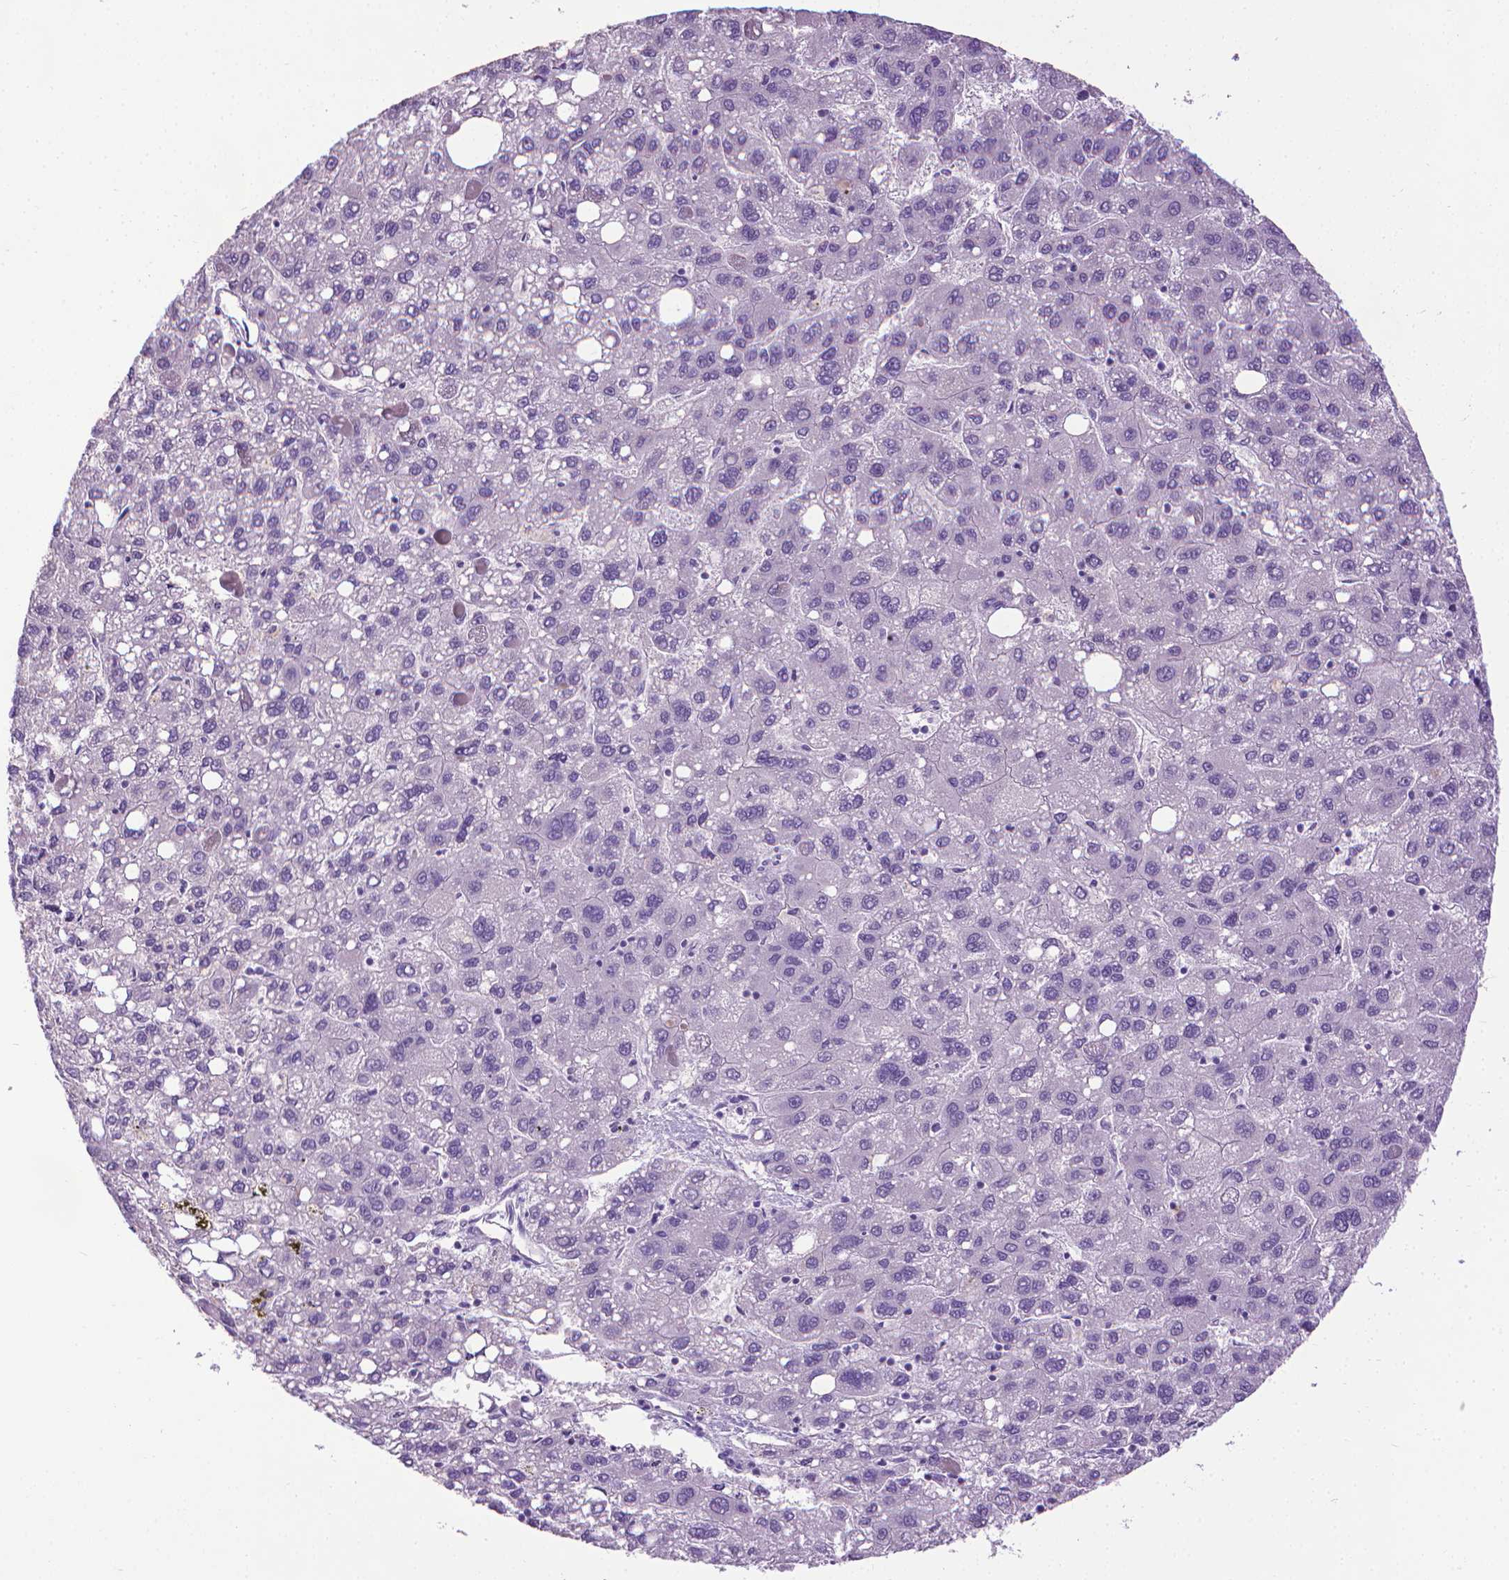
{"staining": {"intensity": "negative", "quantity": "none", "location": "none"}, "tissue": "liver cancer", "cell_type": "Tumor cells", "image_type": "cancer", "snomed": [{"axis": "morphology", "description": "Carcinoma, Hepatocellular, NOS"}, {"axis": "topography", "description": "Liver"}], "caption": "IHC image of neoplastic tissue: liver hepatocellular carcinoma stained with DAB (3,3'-diaminobenzidine) exhibits no significant protein expression in tumor cells. The staining was performed using DAB (3,3'-diaminobenzidine) to visualize the protein expression in brown, while the nuclei were stained in blue with hematoxylin (Magnification: 20x).", "gene": "KRT5", "patient": {"sex": "female", "age": 82}}